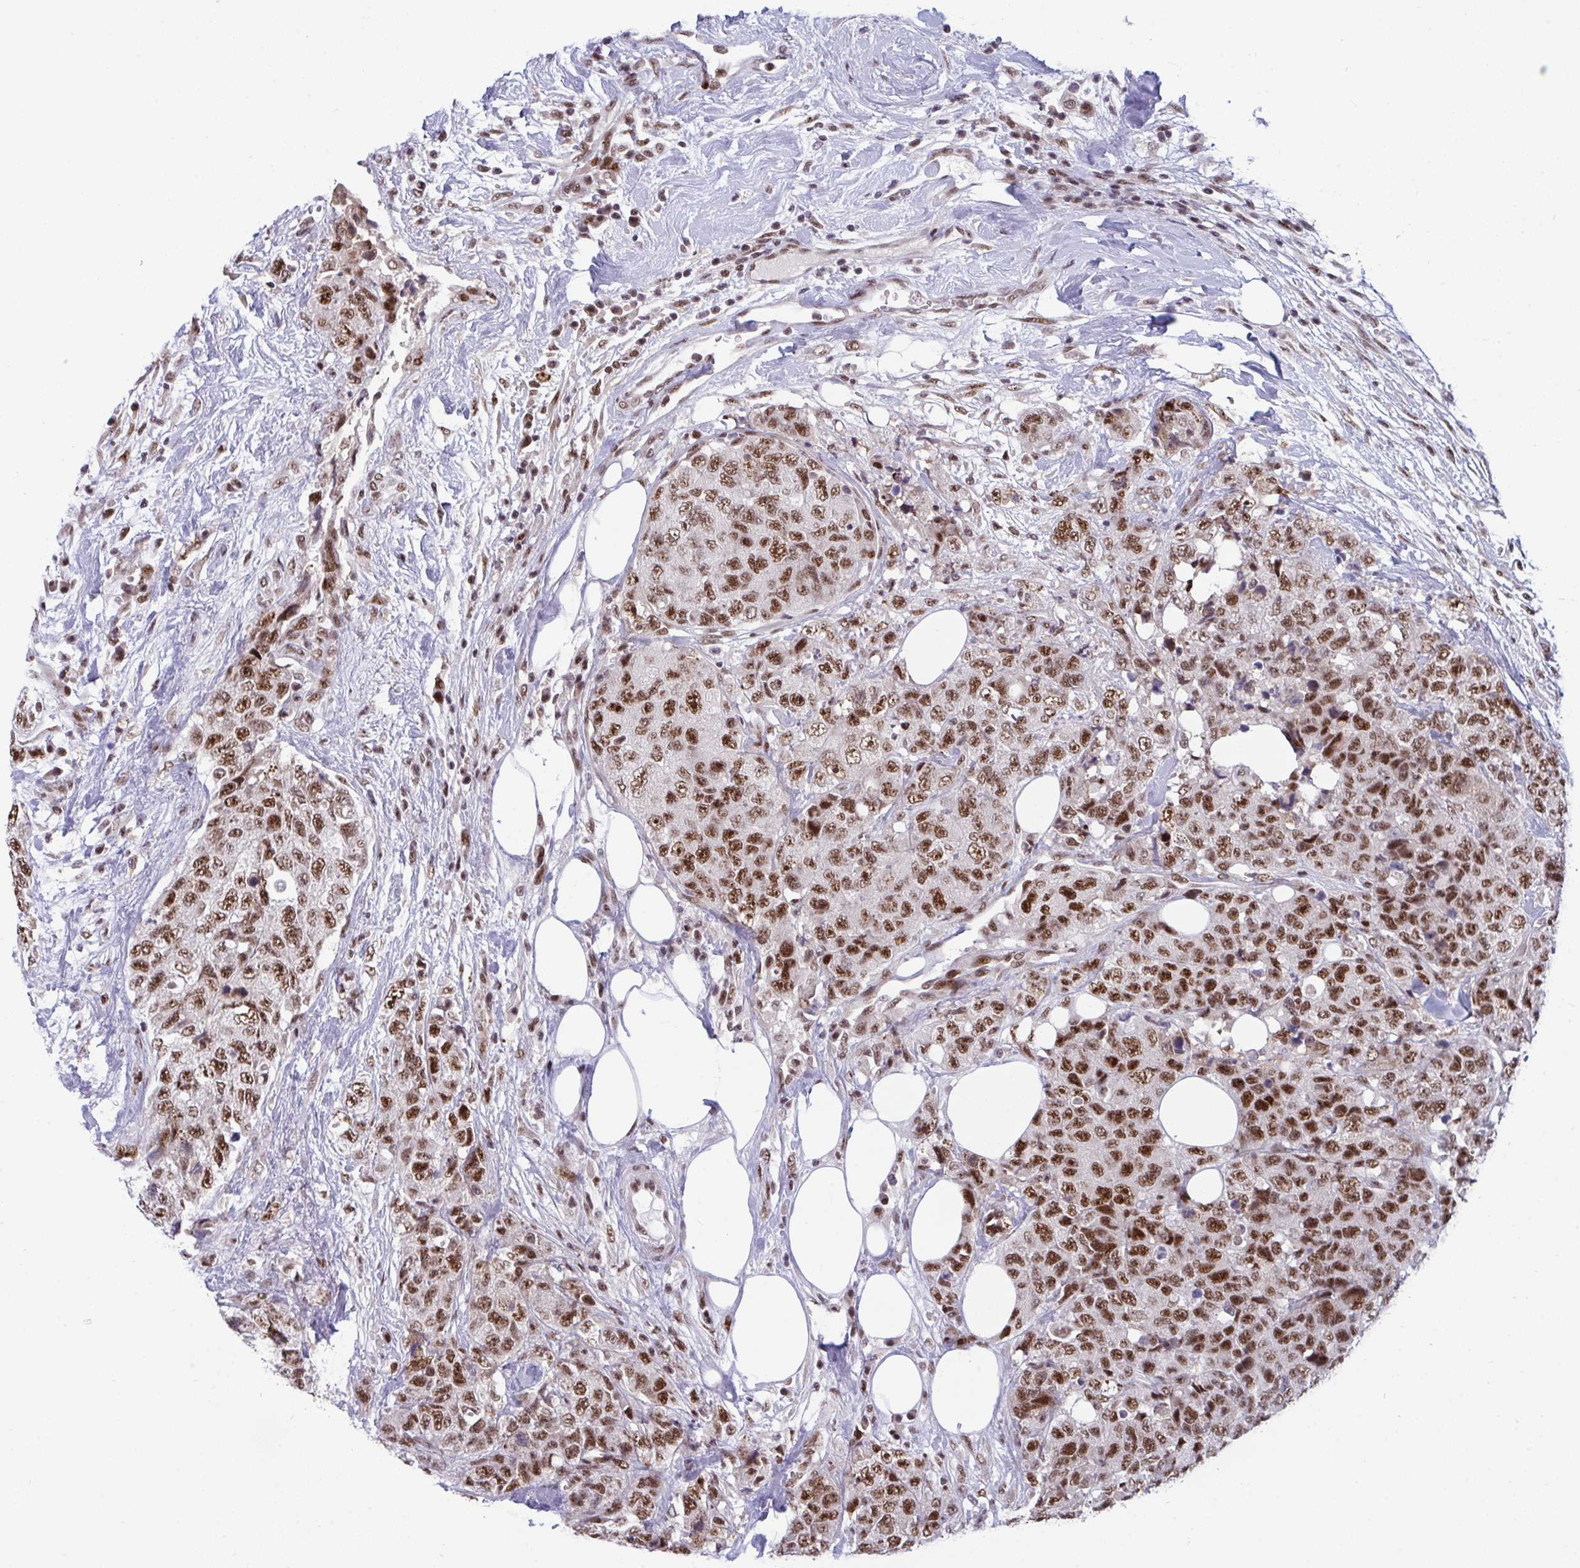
{"staining": {"intensity": "moderate", "quantity": ">75%", "location": "nuclear"}, "tissue": "urothelial cancer", "cell_type": "Tumor cells", "image_type": "cancer", "snomed": [{"axis": "morphology", "description": "Urothelial carcinoma, High grade"}, {"axis": "topography", "description": "Urinary bladder"}], "caption": "IHC staining of high-grade urothelial carcinoma, which exhibits medium levels of moderate nuclear positivity in about >75% of tumor cells indicating moderate nuclear protein staining. The staining was performed using DAB (3,3'-diaminobenzidine) (brown) for protein detection and nuclei were counterstained in hematoxylin (blue).", "gene": "WBP11", "patient": {"sex": "female", "age": 78}}